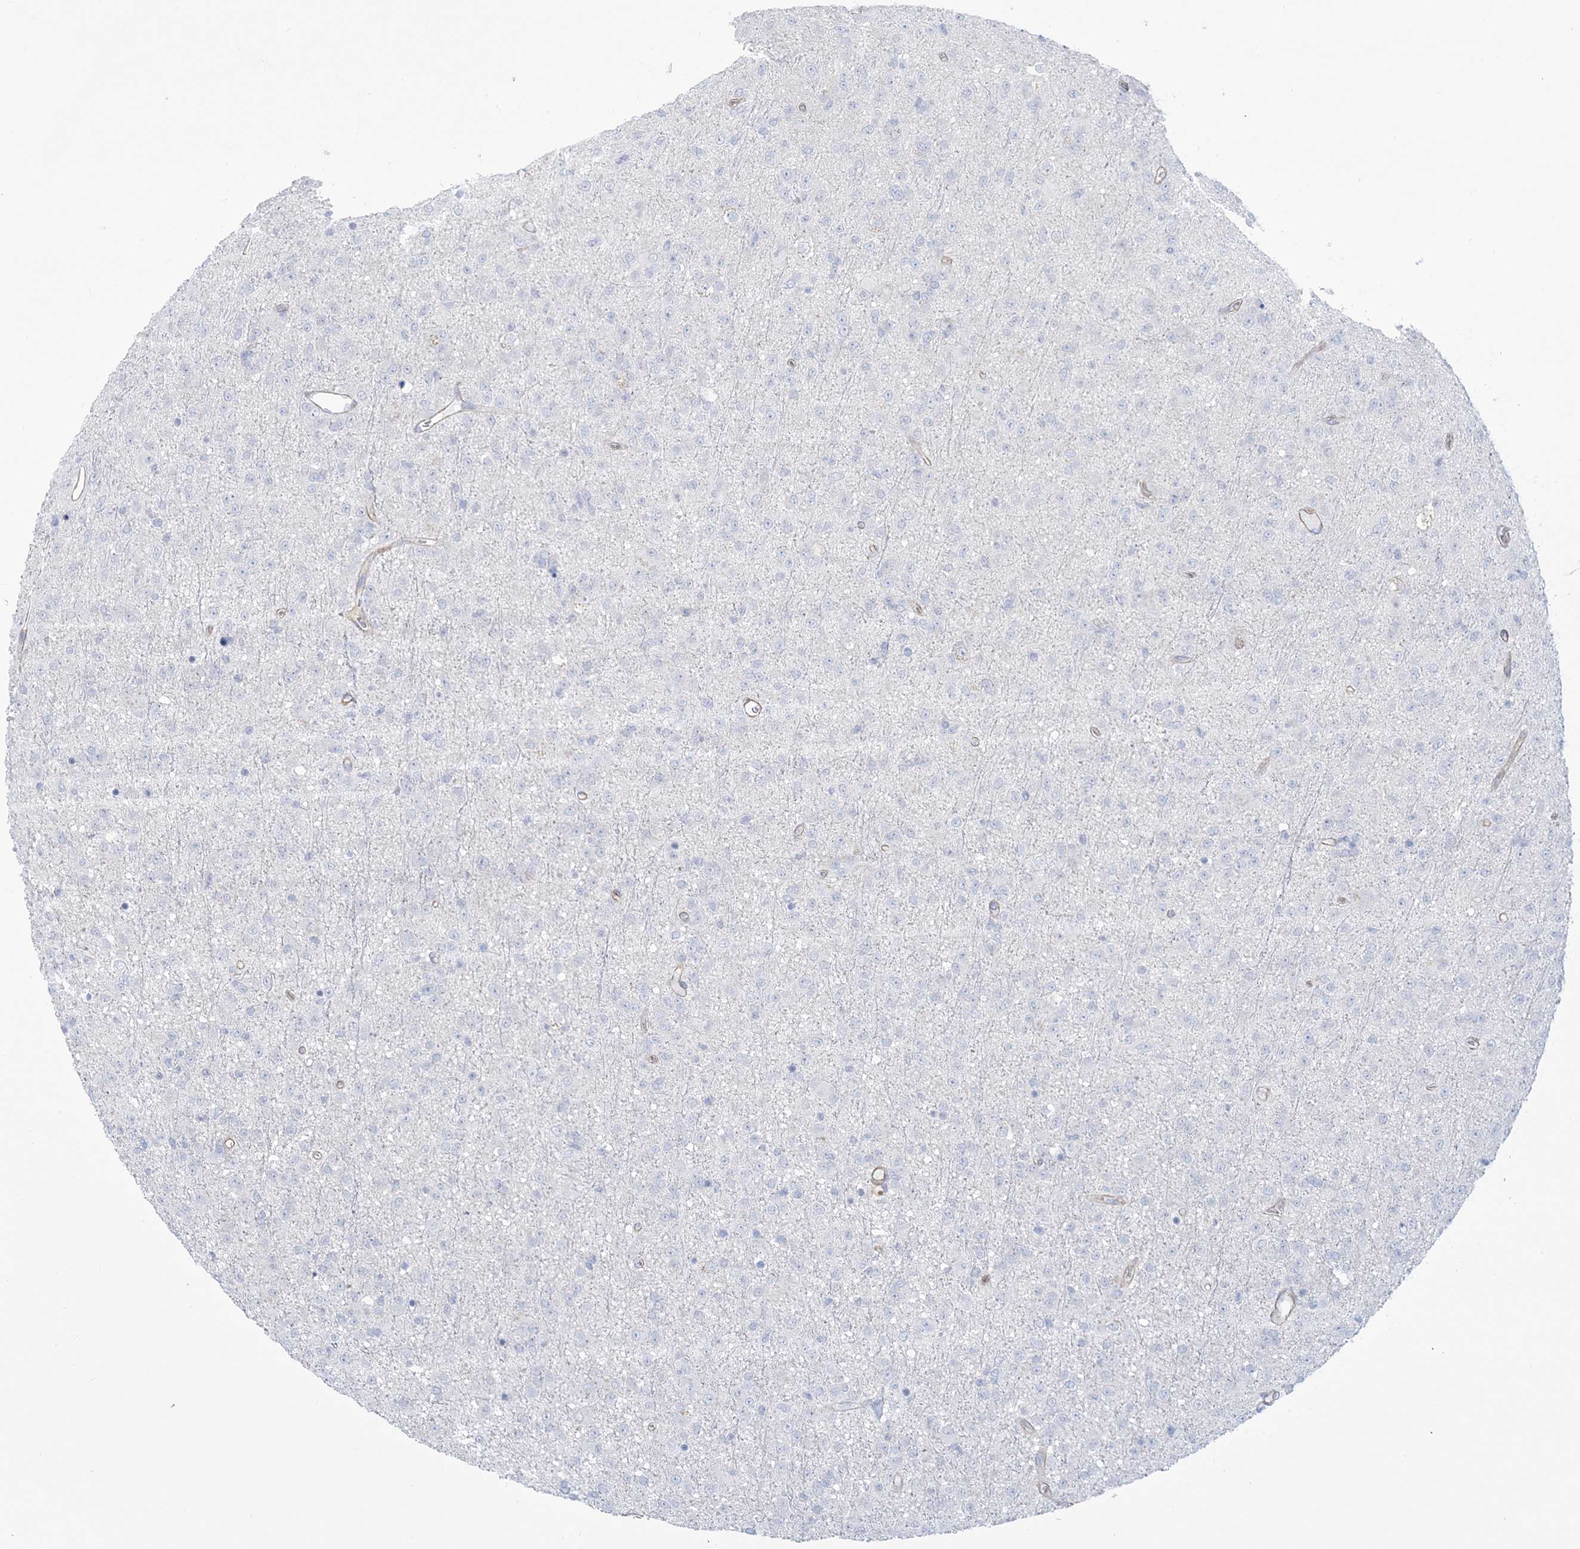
{"staining": {"intensity": "negative", "quantity": "none", "location": "none"}, "tissue": "glioma", "cell_type": "Tumor cells", "image_type": "cancer", "snomed": [{"axis": "morphology", "description": "Glioma, malignant, Low grade"}, {"axis": "topography", "description": "Brain"}], "caption": "High magnification brightfield microscopy of glioma stained with DAB (brown) and counterstained with hematoxylin (blue): tumor cells show no significant expression.", "gene": "AGXT", "patient": {"sex": "male", "age": 65}}